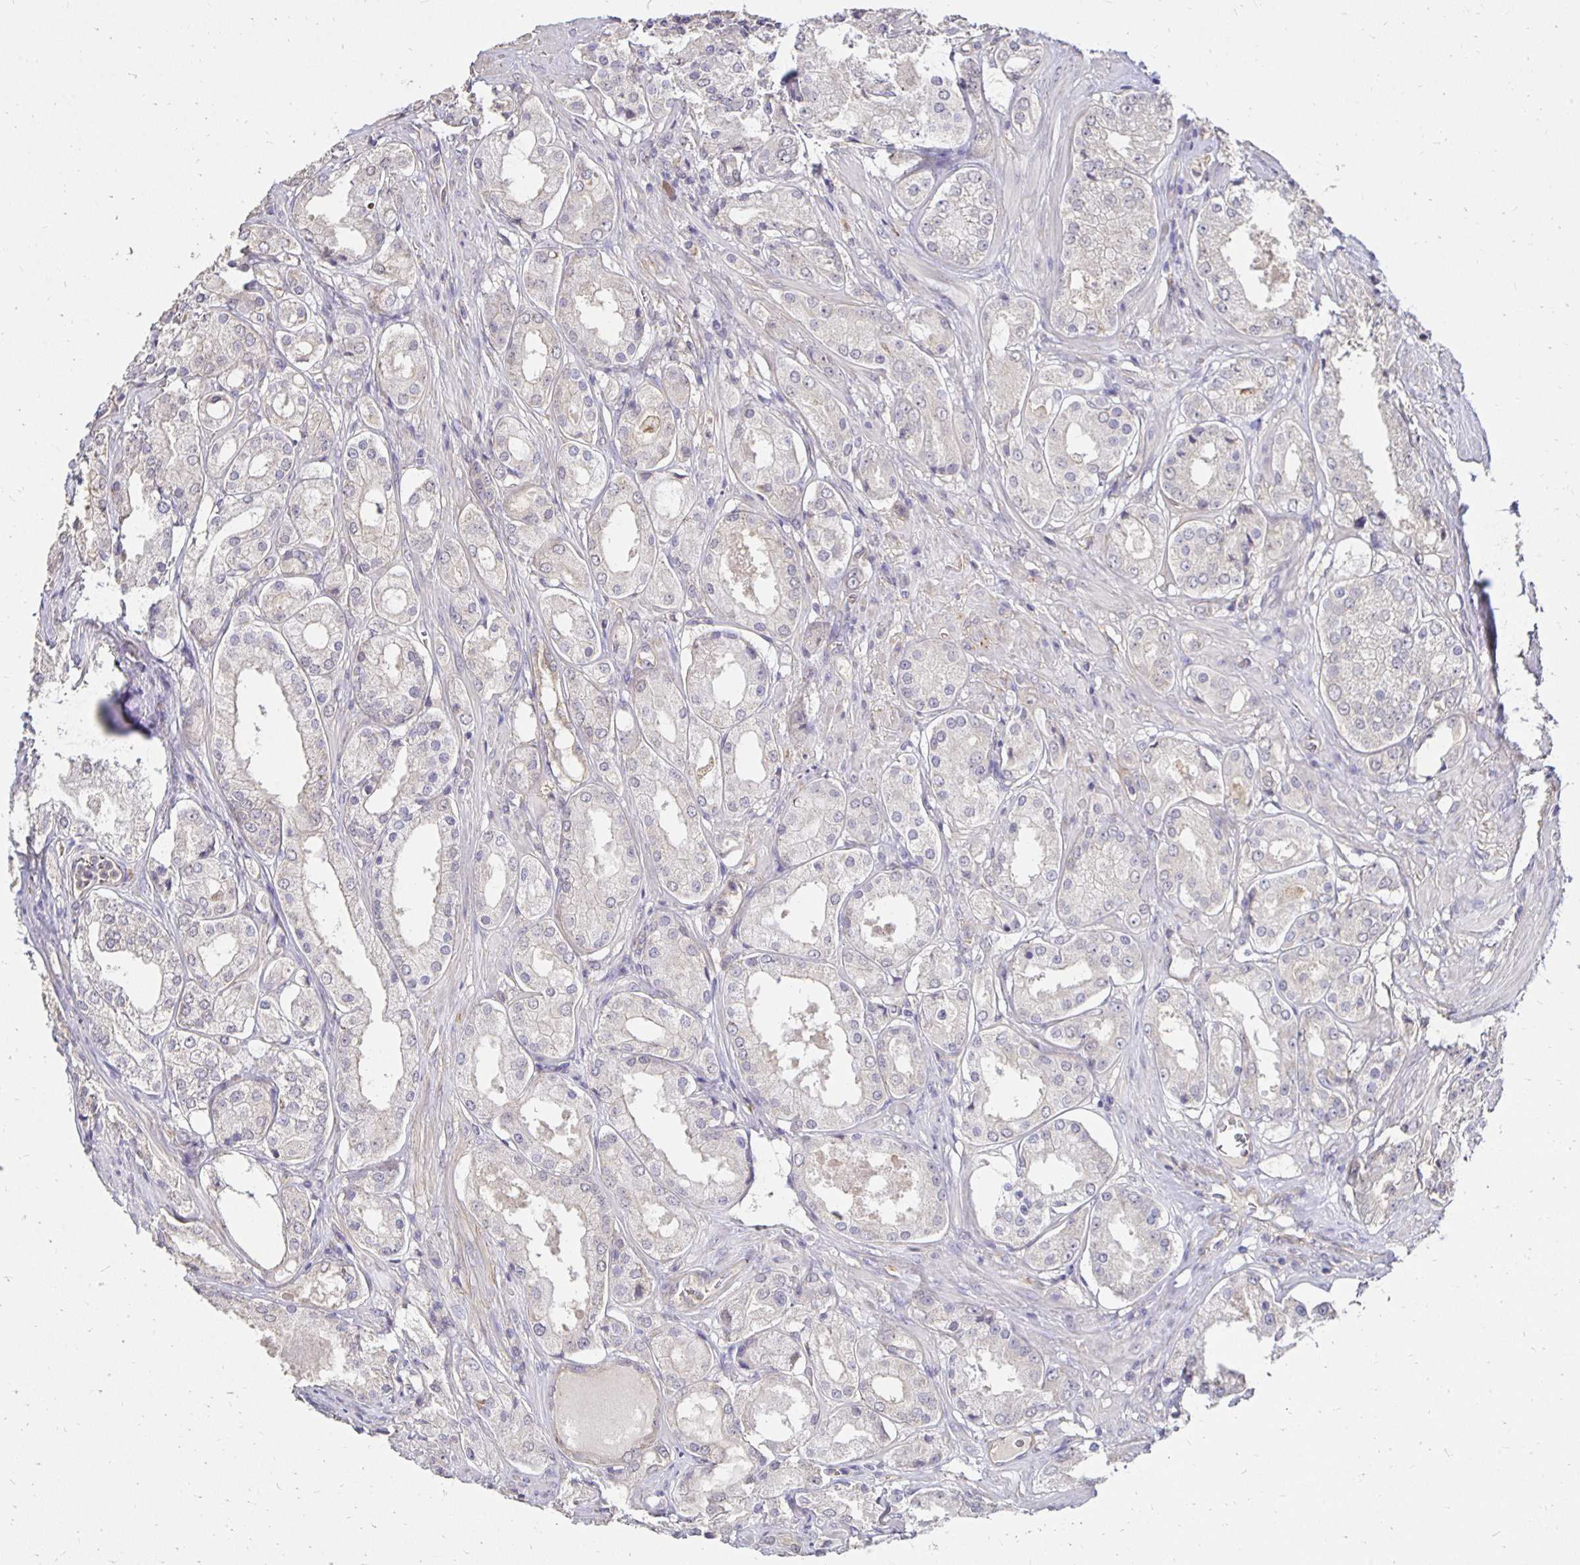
{"staining": {"intensity": "negative", "quantity": "none", "location": "none"}, "tissue": "prostate cancer", "cell_type": "Tumor cells", "image_type": "cancer", "snomed": [{"axis": "morphology", "description": "Adenocarcinoma, Low grade"}, {"axis": "topography", "description": "Prostate"}], "caption": "This is an immunohistochemistry (IHC) photomicrograph of prostate low-grade adenocarcinoma. There is no positivity in tumor cells.", "gene": "PNPLA3", "patient": {"sex": "male", "age": 68}}